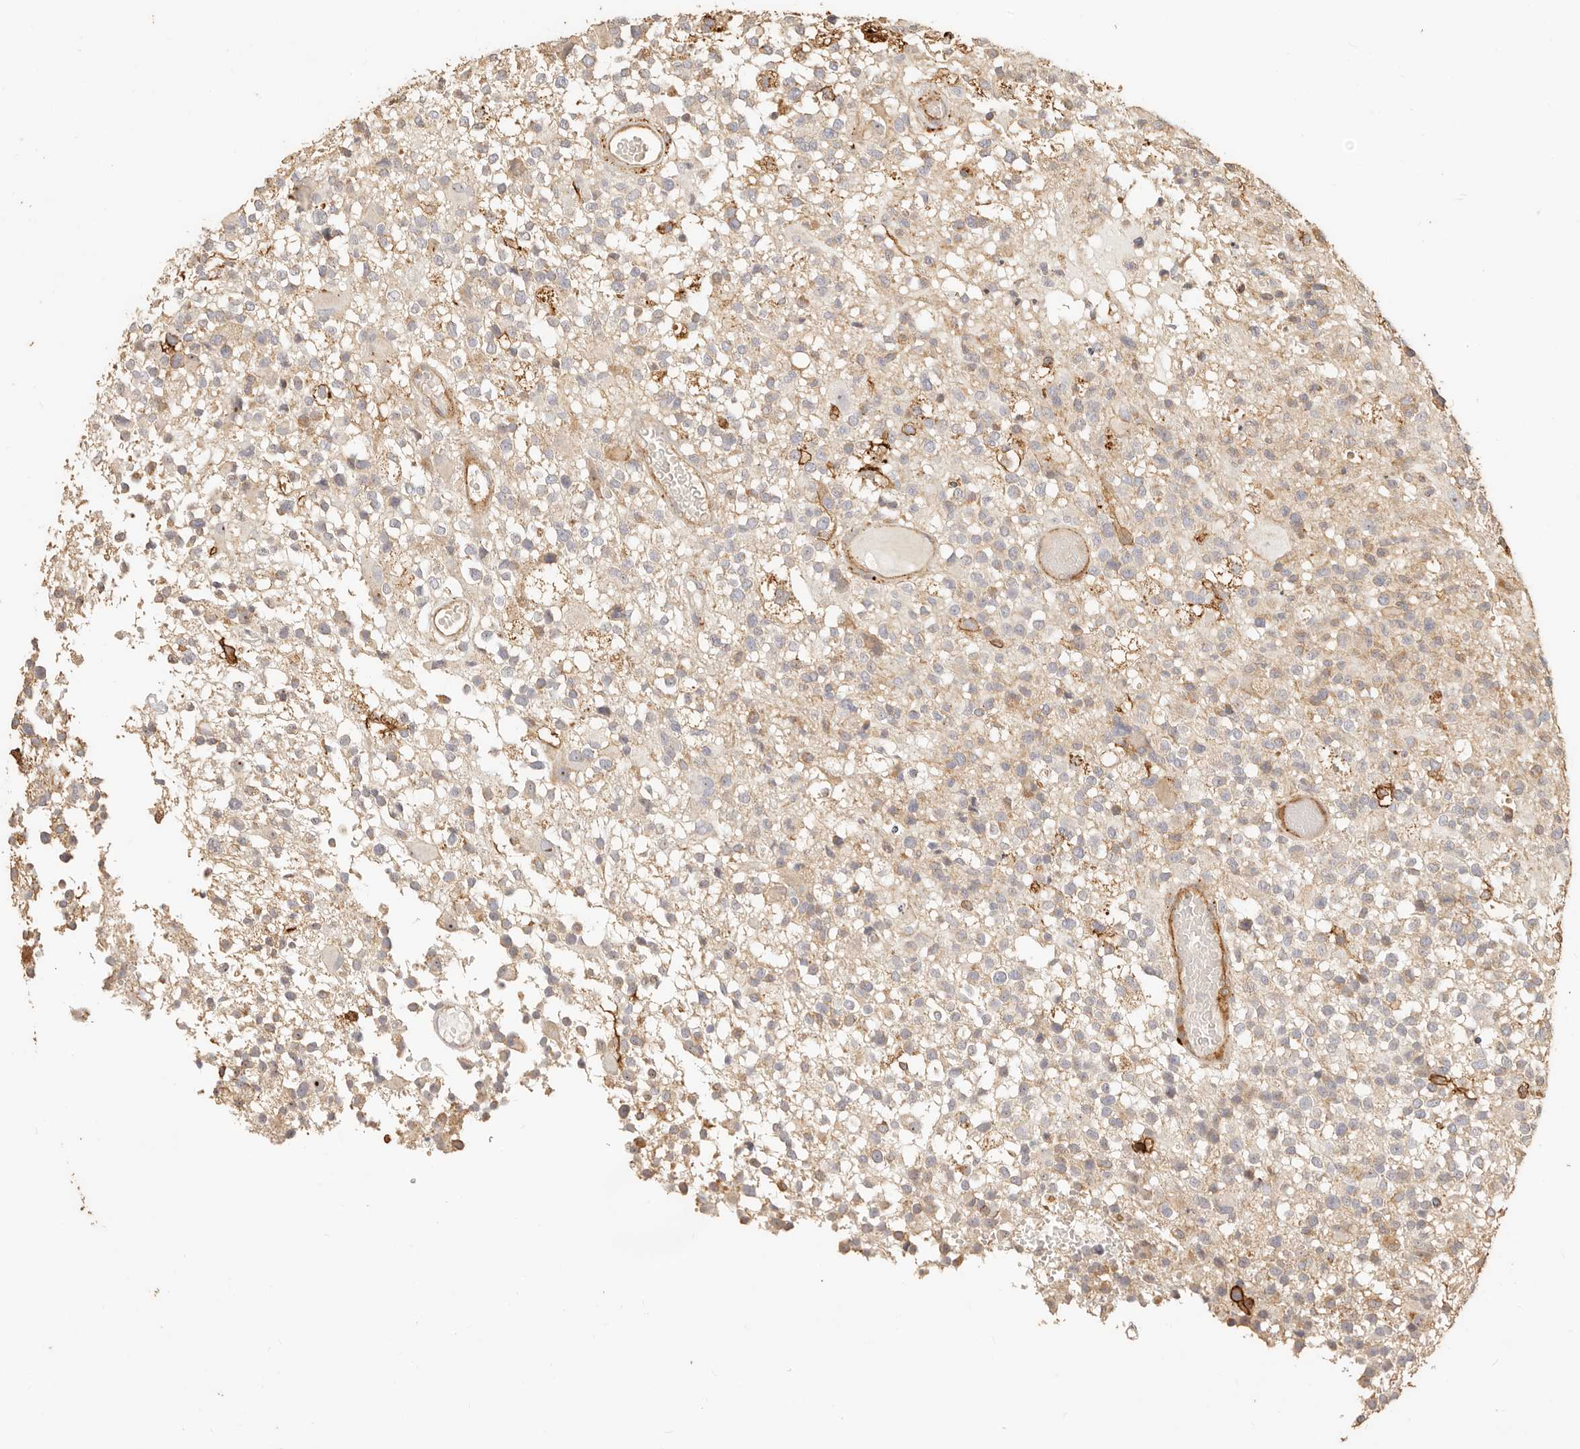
{"staining": {"intensity": "weak", "quantity": "25%-75%", "location": "cytoplasmic/membranous"}, "tissue": "glioma", "cell_type": "Tumor cells", "image_type": "cancer", "snomed": [{"axis": "morphology", "description": "Glioma, malignant, High grade"}, {"axis": "morphology", "description": "Glioblastoma, NOS"}, {"axis": "topography", "description": "Brain"}], "caption": "This photomicrograph exhibits glioblastoma stained with IHC to label a protein in brown. The cytoplasmic/membranous of tumor cells show weak positivity for the protein. Nuclei are counter-stained blue.", "gene": "PTPN22", "patient": {"sex": "male", "age": 60}}